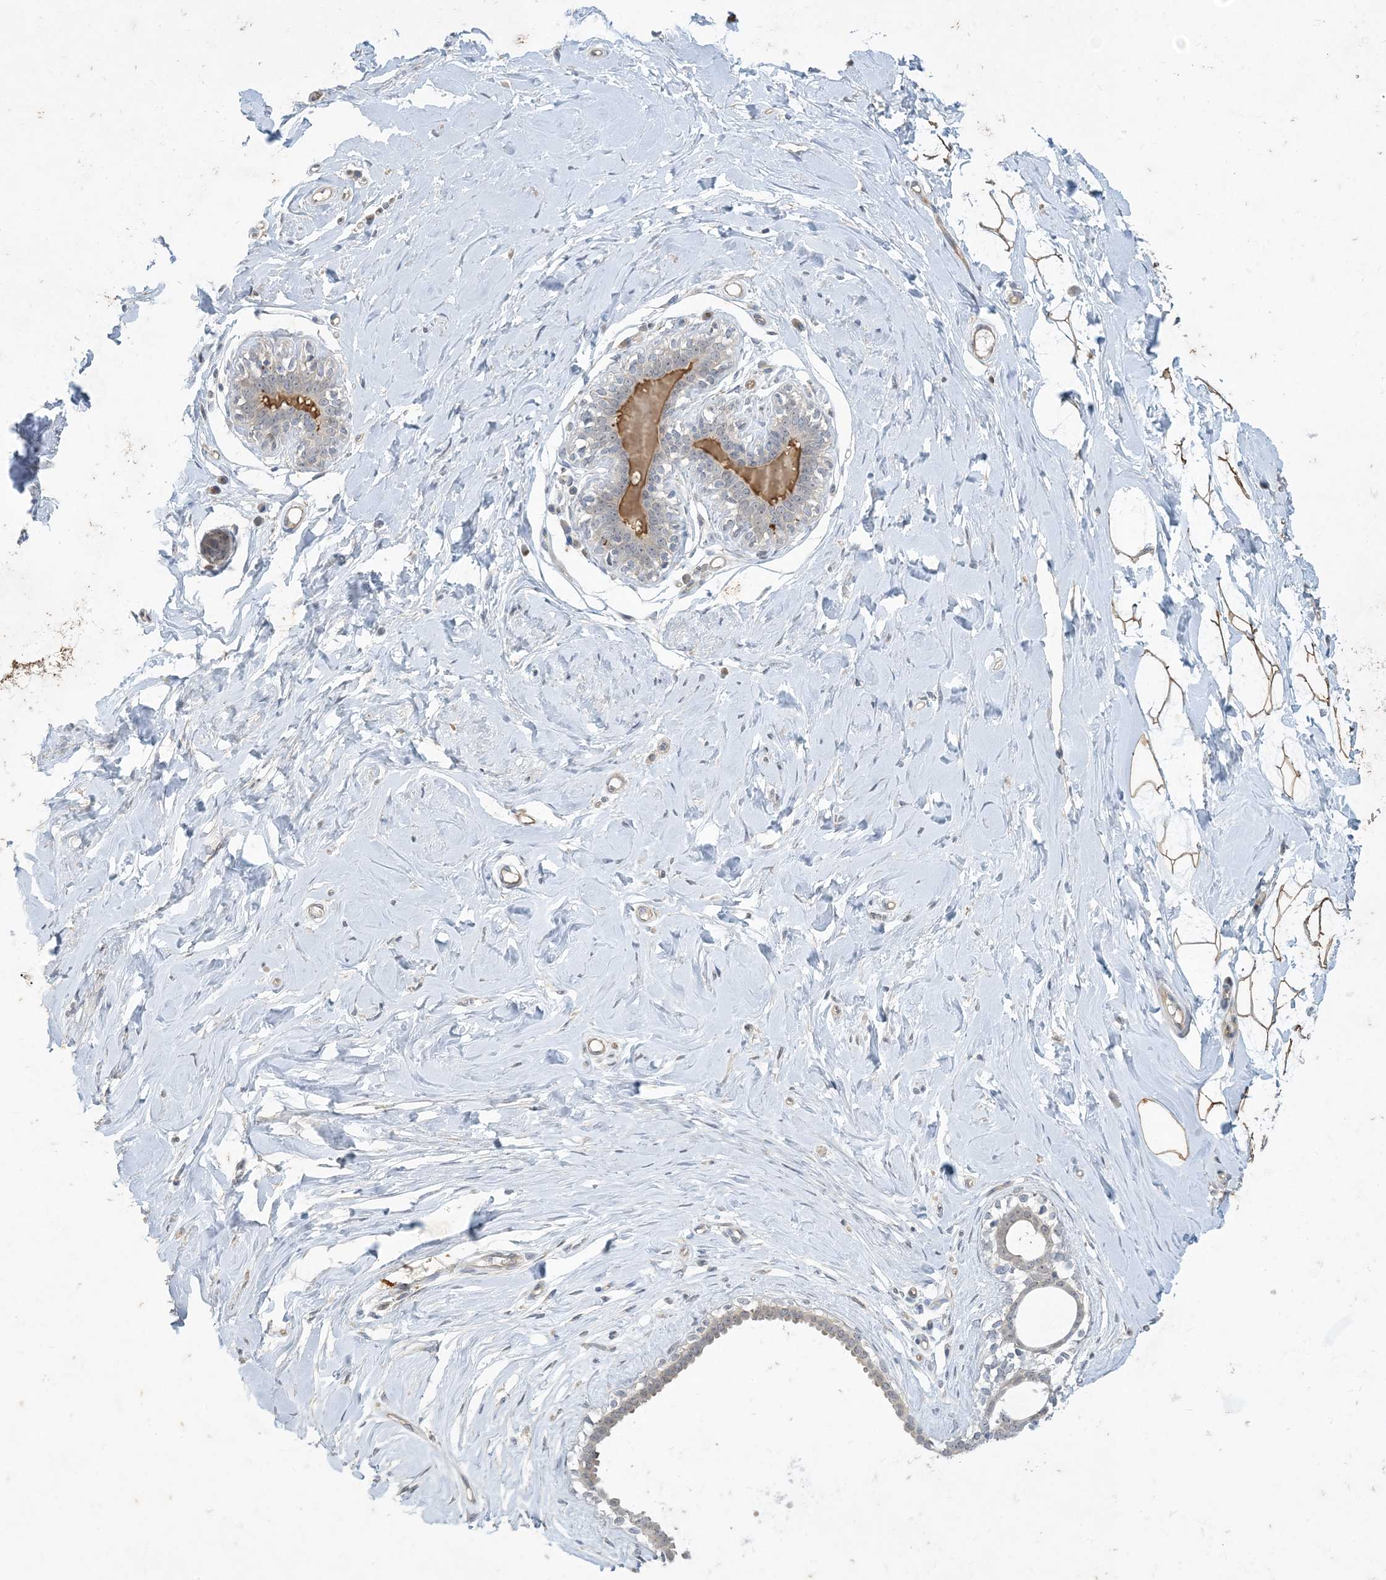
{"staining": {"intensity": "strong", "quantity": ">75%", "location": "cytoplasmic/membranous"}, "tissue": "breast", "cell_type": "Adipocytes", "image_type": "normal", "snomed": [{"axis": "morphology", "description": "Normal tissue, NOS"}, {"axis": "morphology", "description": "Adenoma, NOS"}, {"axis": "topography", "description": "Breast"}], "caption": "An IHC histopathology image of benign tissue is shown. Protein staining in brown shows strong cytoplasmic/membranous positivity in breast within adipocytes. (Stains: DAB in brown, nuclei in blue, Microscopy: brightfield microscopy at high magnification).", "gene": "CDS1", "patient": {"sex": "female", "age": 23}}